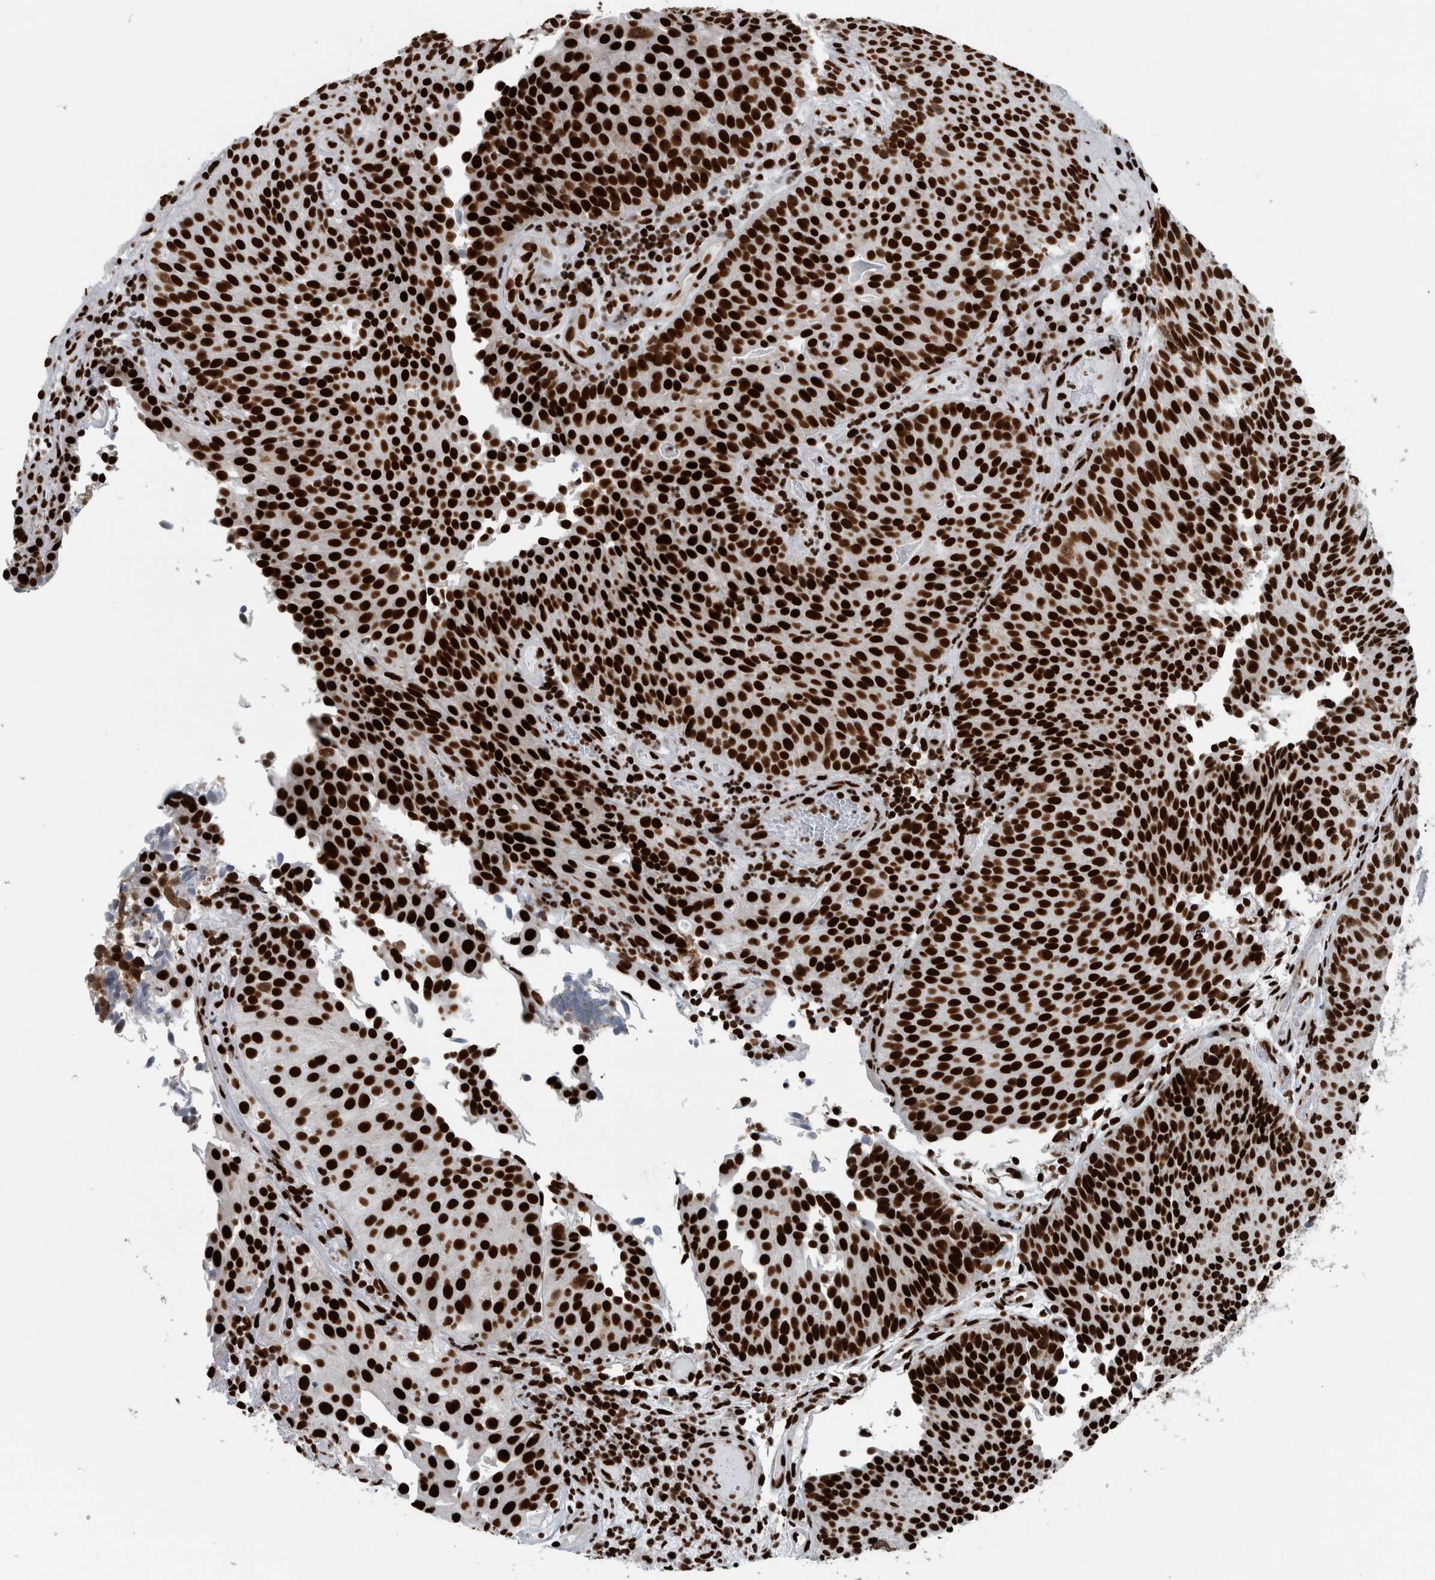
{"staining": {"intensity": "strong", "quantity": ">75%", "location": "nuclear"}, "tissue": "urothelial cancer", "cell_type": "Tumor cells", "image_type": "cancer", "snomed": [{"axis": "morphology", "description": "Urothelial carcinoma, Low grade"}, {"axis": "topography", "description": "Urinary bladder"}], "caption": "DAB (3,3'-diaminobenzidine) immunohistochemical staining of urothelial cancer exhibits strong nuclear protein staining in approximately >75% of tumor cells.", "gene": "DNMT3A", "patient": {"sex": "male", "age": 86}}